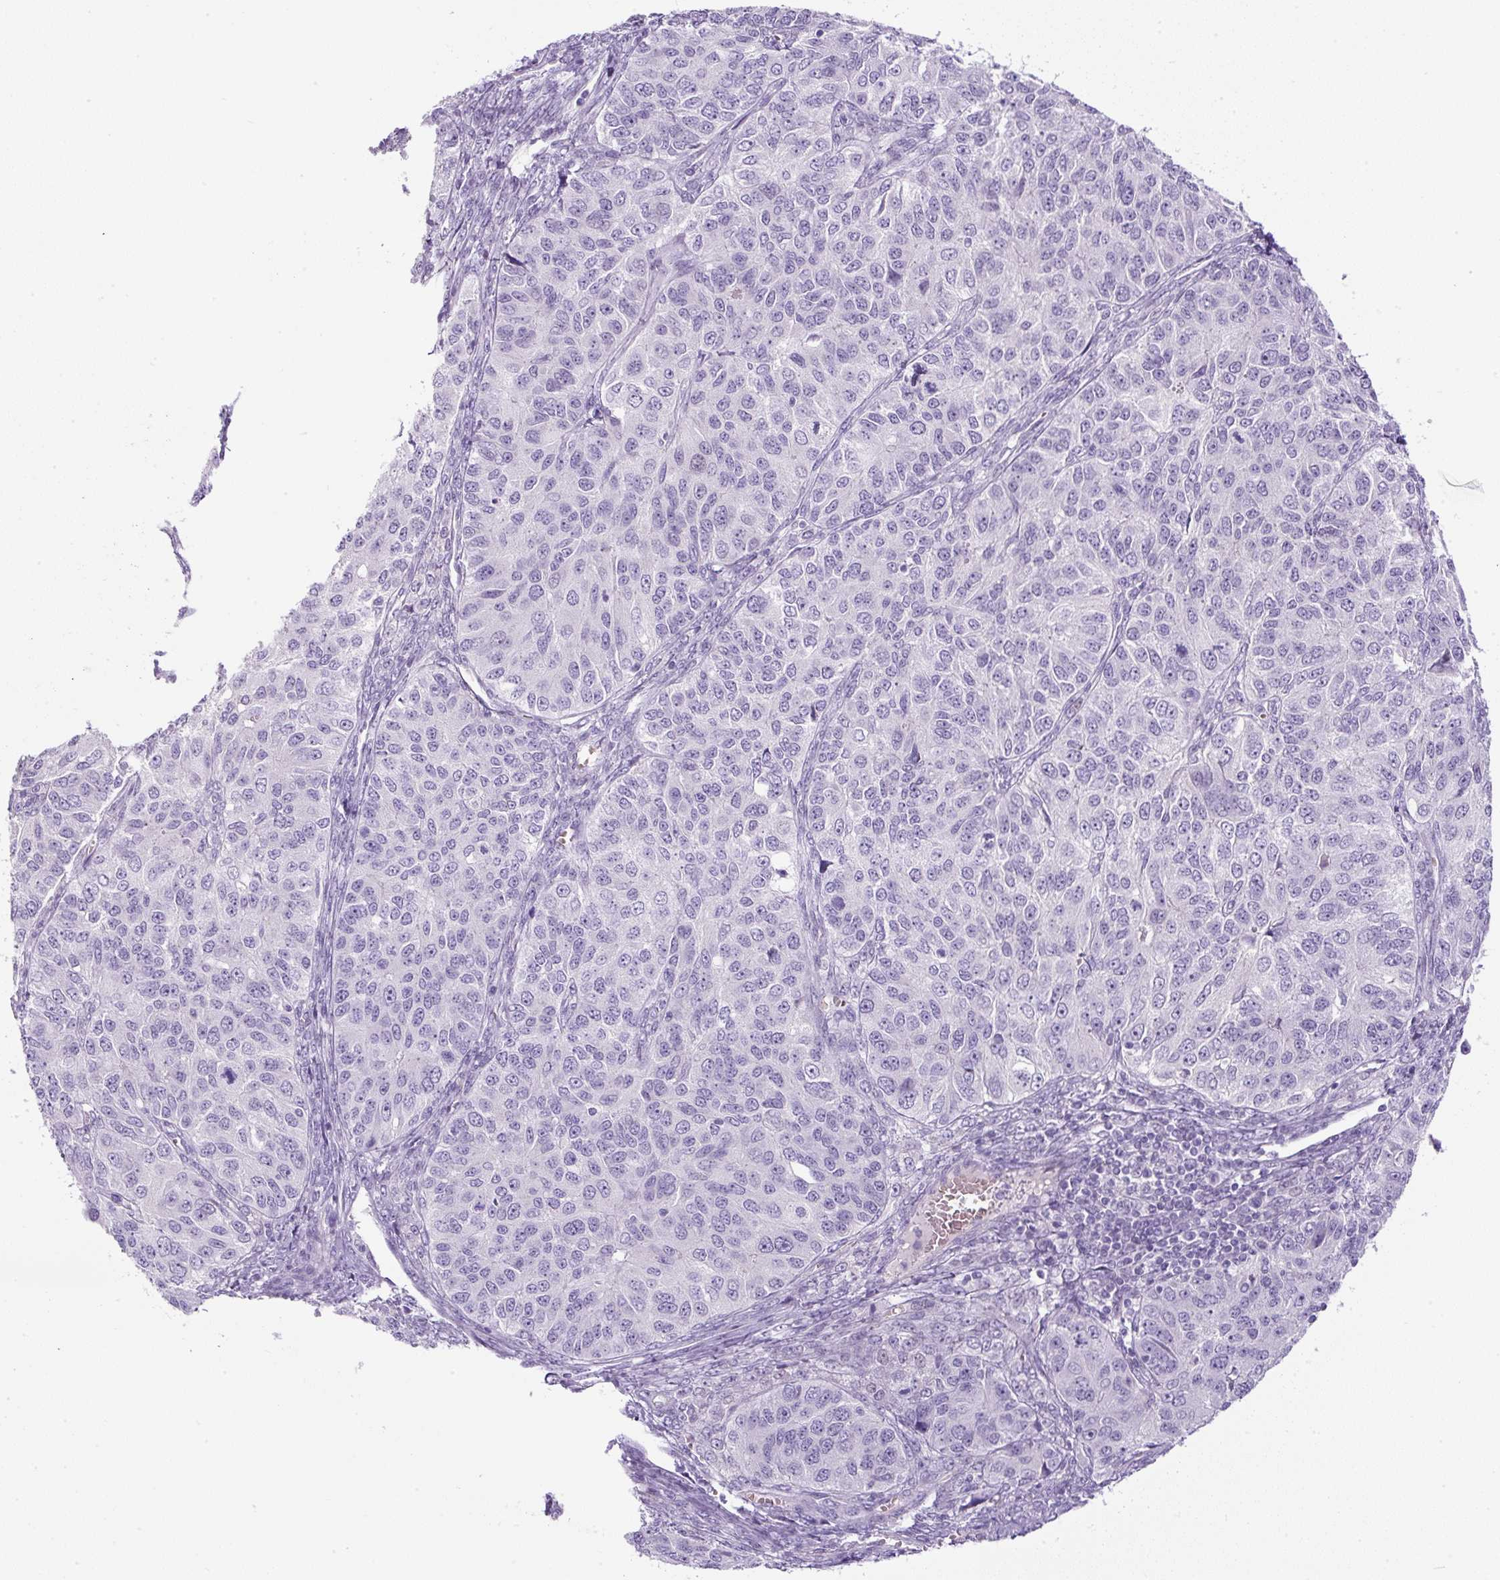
{"staining": {"intensity": "negative", "quantity": "none", "location": "none"}, "tissue": "ovarian cancer", "cell_type": "Tumor cells", "image_type": "cancer", "snomed": [{"axis": "morphology", "description": "Carcinoma, endometroid"}, {"axis": "topography", "description": "Ovary"}], "caption": "High magnification brightfield microscopy of ovarian cancer stained with DAB (brown) and counterstained with hematoxylin (blue): tumor cells show no significant staining.", "gene": "FGFBP3", "patient": {"sex": "female", "age": 51}}